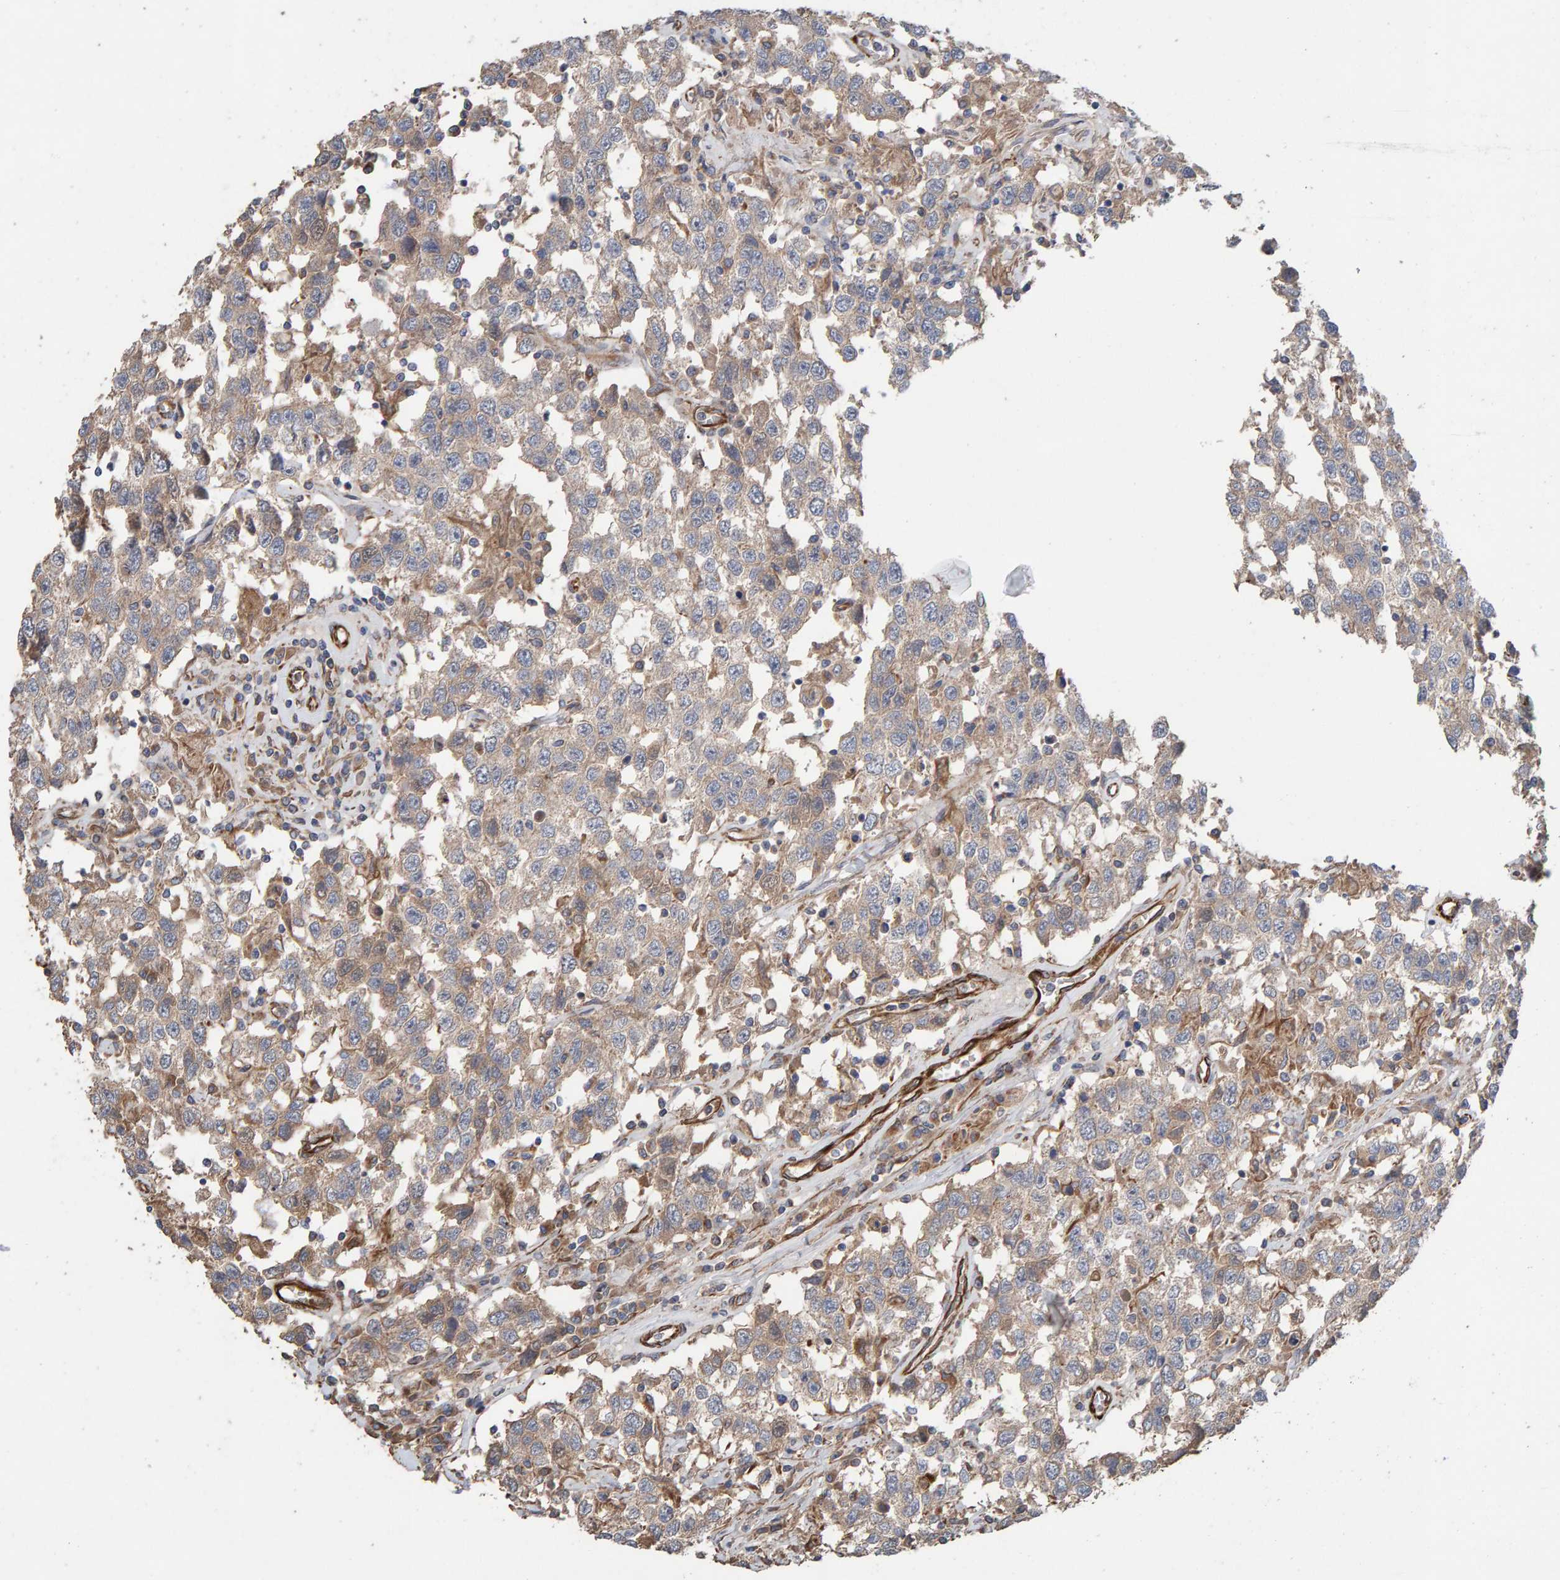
{"staining": {"intensity": "weak", "quantity": "25%-75%", "location": "cytoplasmic/membranous"}, "tissue": "testis cancer", "cell_type": "Tumor cells", "image_type": "cancer", "snomed": [{"axis": "morphology", "description": "Seminoma, NOS"}, {"axis": "topography", "description": "Testis"}], "caption": "Seminoma (testis) was stained to show a protein in brown. There is low levels of weak cytoplasmic/membranous staining in about 25%-75% of tumor cells. (DAB IHC with brightfield microscopy, high magnification).", "gene": "ZNF347", "patient": {"sex": "male", "age": 41}}